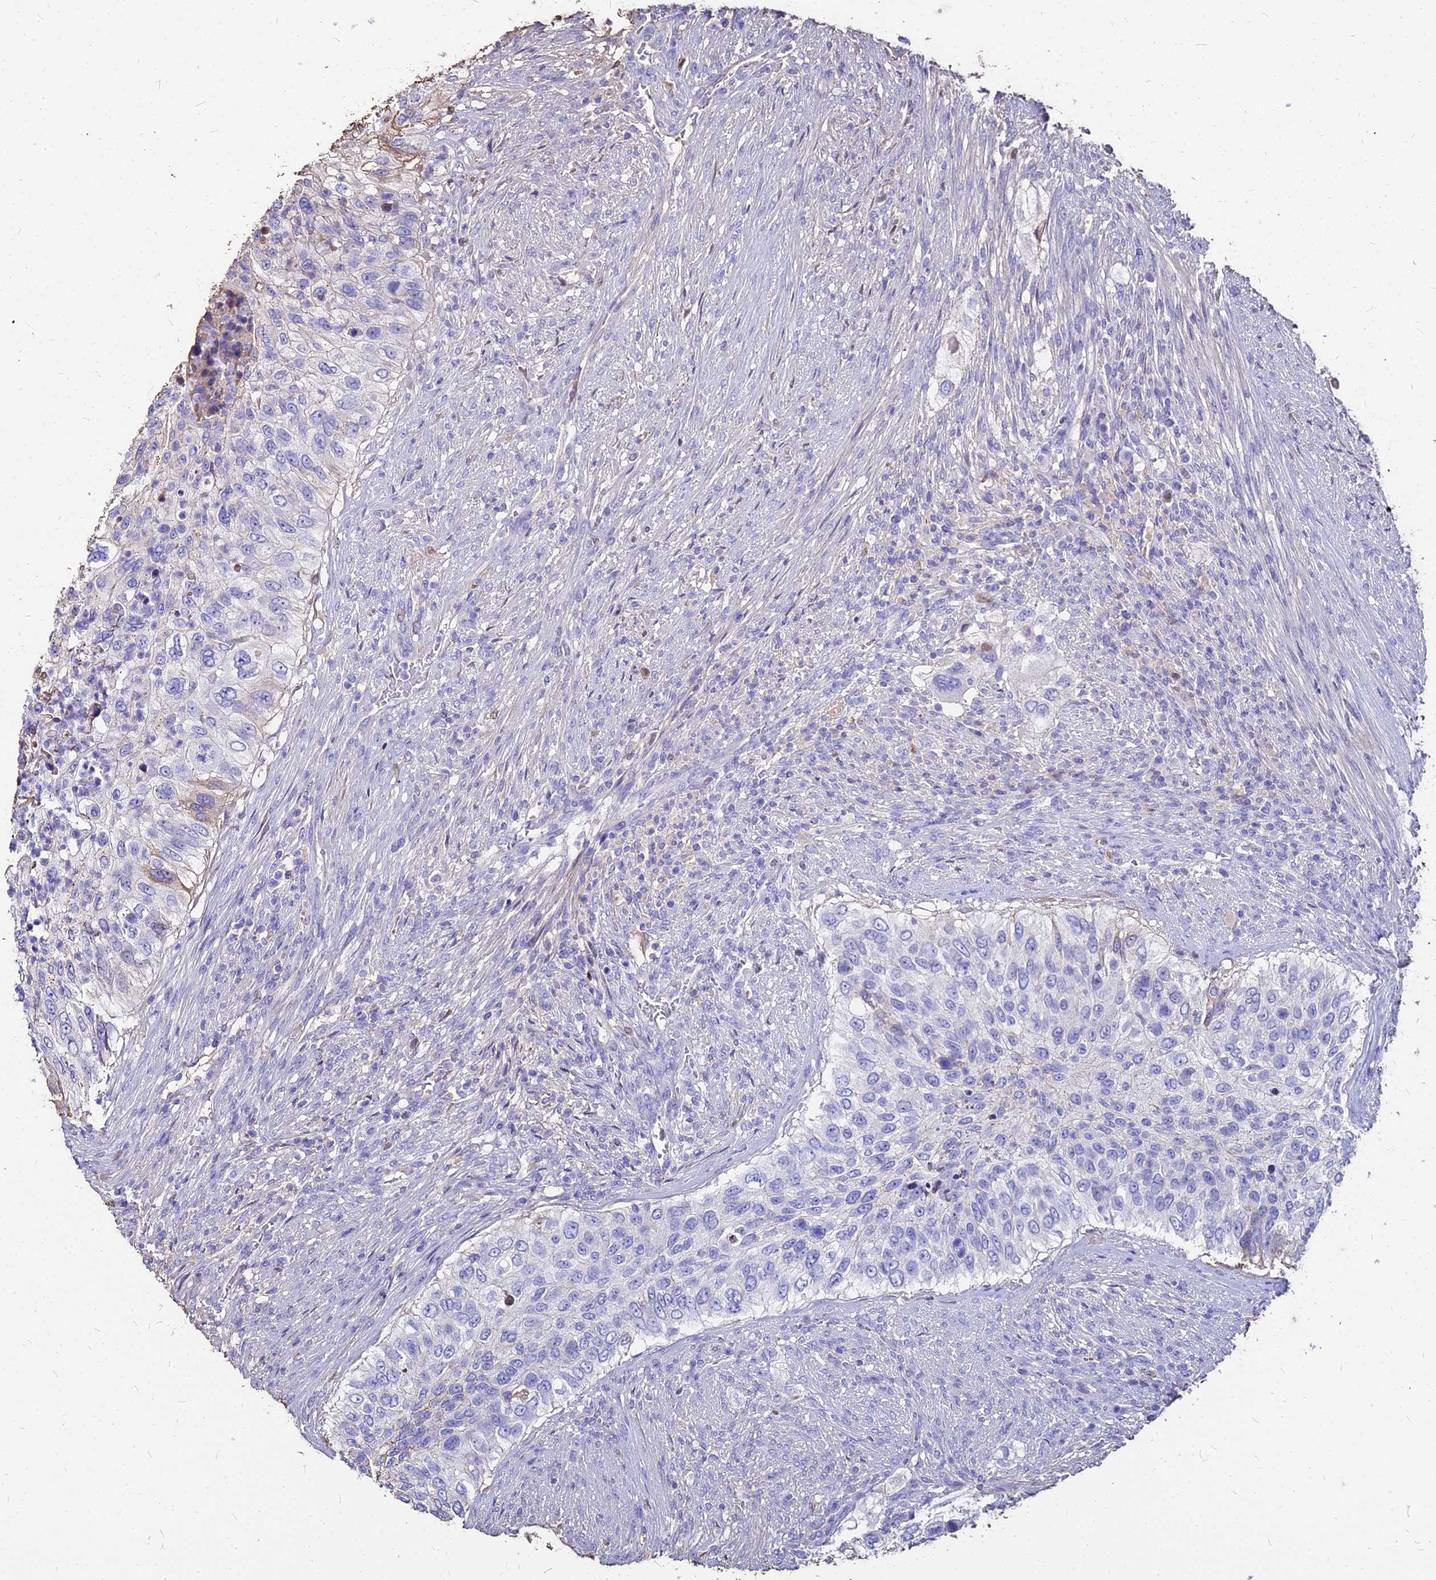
{"staining": {"intensity": "weak", "quantity": "<25%", "location": "cytoplasmic/membranous"}, "tissue": "urothelial cancer", "cell_type": "Tumor cells", "image_type": "cancer", "snomed": [{"axis": "morphology", "description": "Urothelial carcinoma, High grade"}, {"axis": "topography", "description": "Urinary bladder"}], "caption": "Urothelial carcinoma (high-grade) stained for a protein using IHC demonstrates no positivity tumor cells.", "gene": "NME5", "patient": {"sex": "female", "age": 60}}